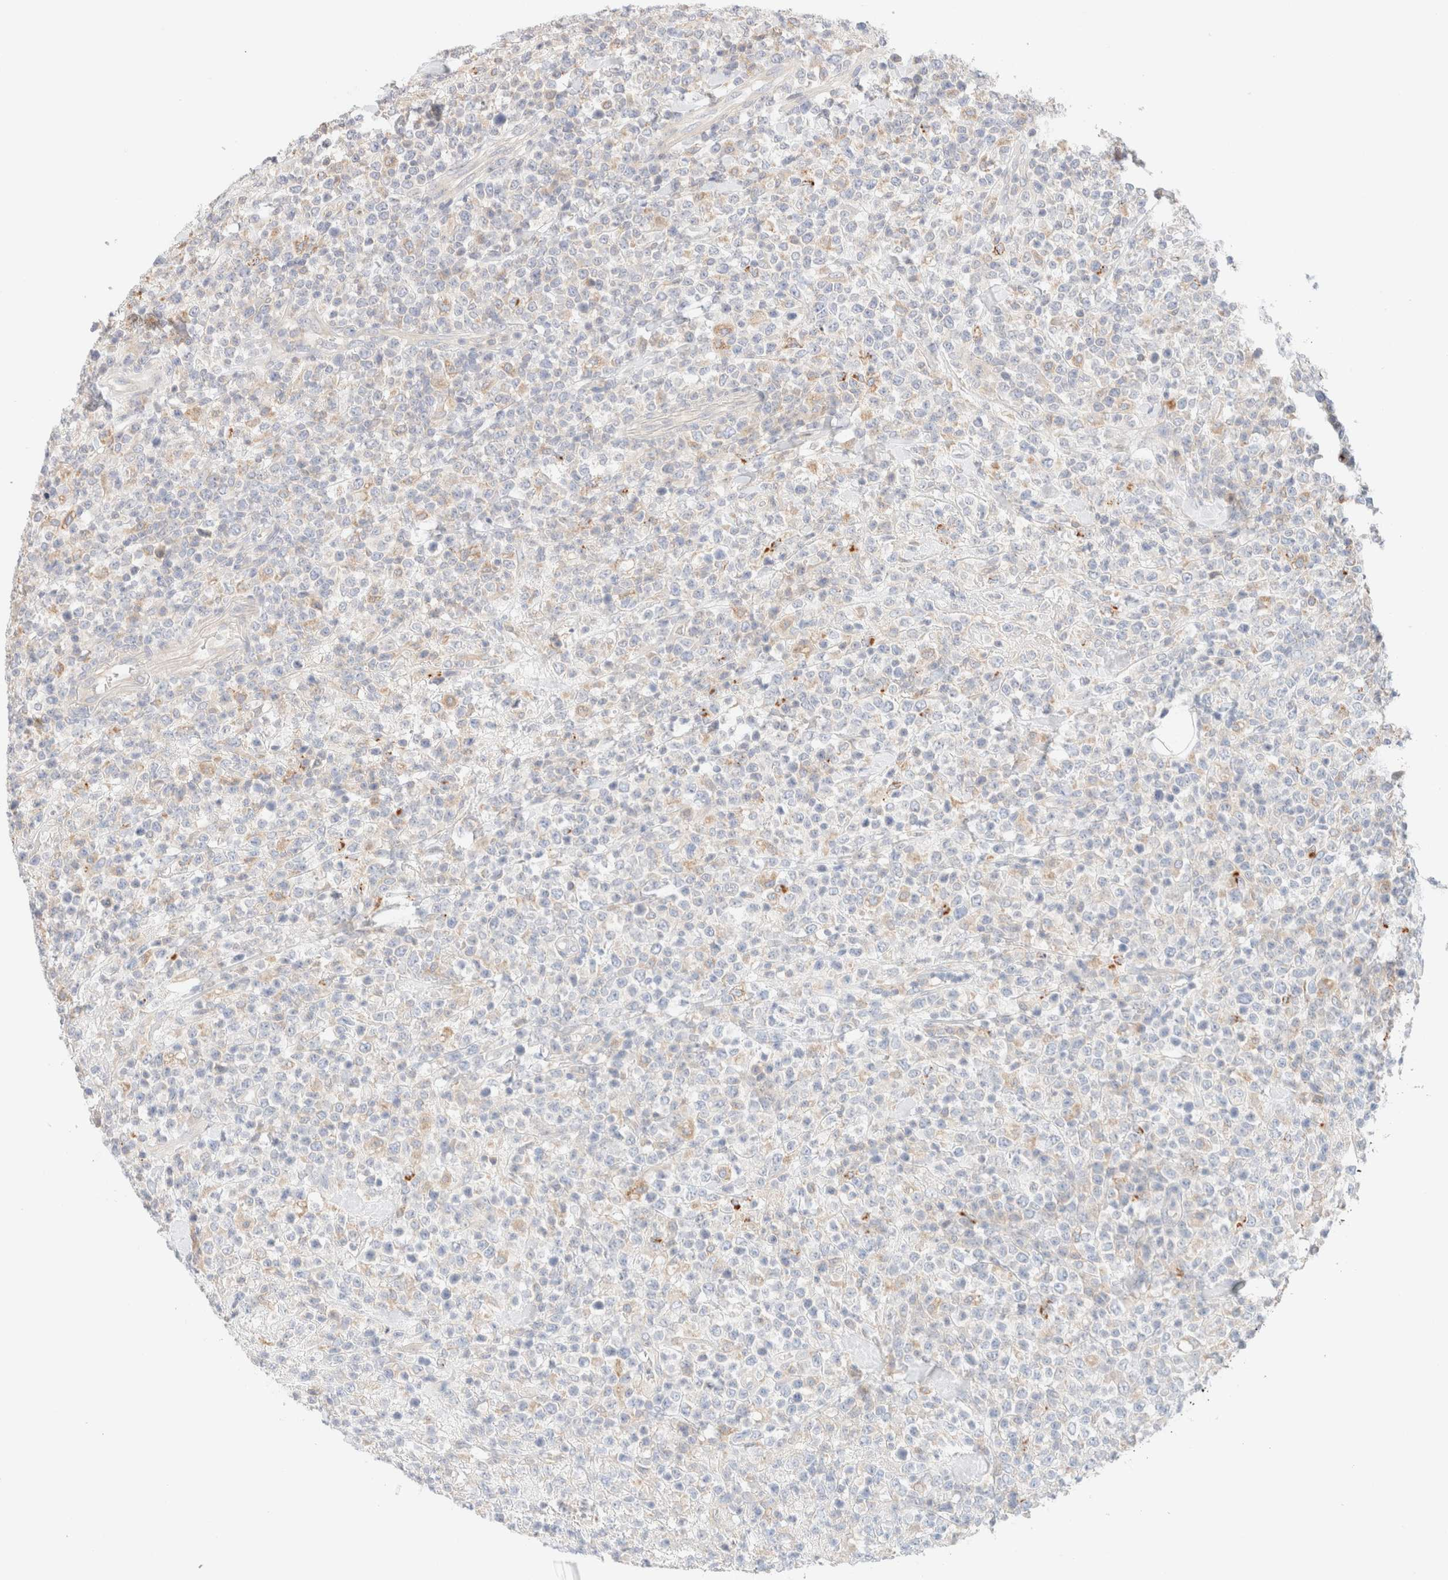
{"staining": {"intensity": "weak", "quantity": "<25%", "location": "cytoplasmic/membranous"}, "tissue": "lymphoma", "cell_type": "Tumor cells", "image_type": "cancer", "snomed": [{"axis": "morphology", "description": "Malignant lymphoma, non-Hodgkin's type, High grade"}, {"axis": "topography", "description": "Colon"}], "caption": "Photomicrograph shows no protein staining in tumor cells of malignant lymphoma, non-Hodgkin's type (high-grade) tissue.", "gene": "SARM1", "patient": {"sex": "female", "age": 53}}